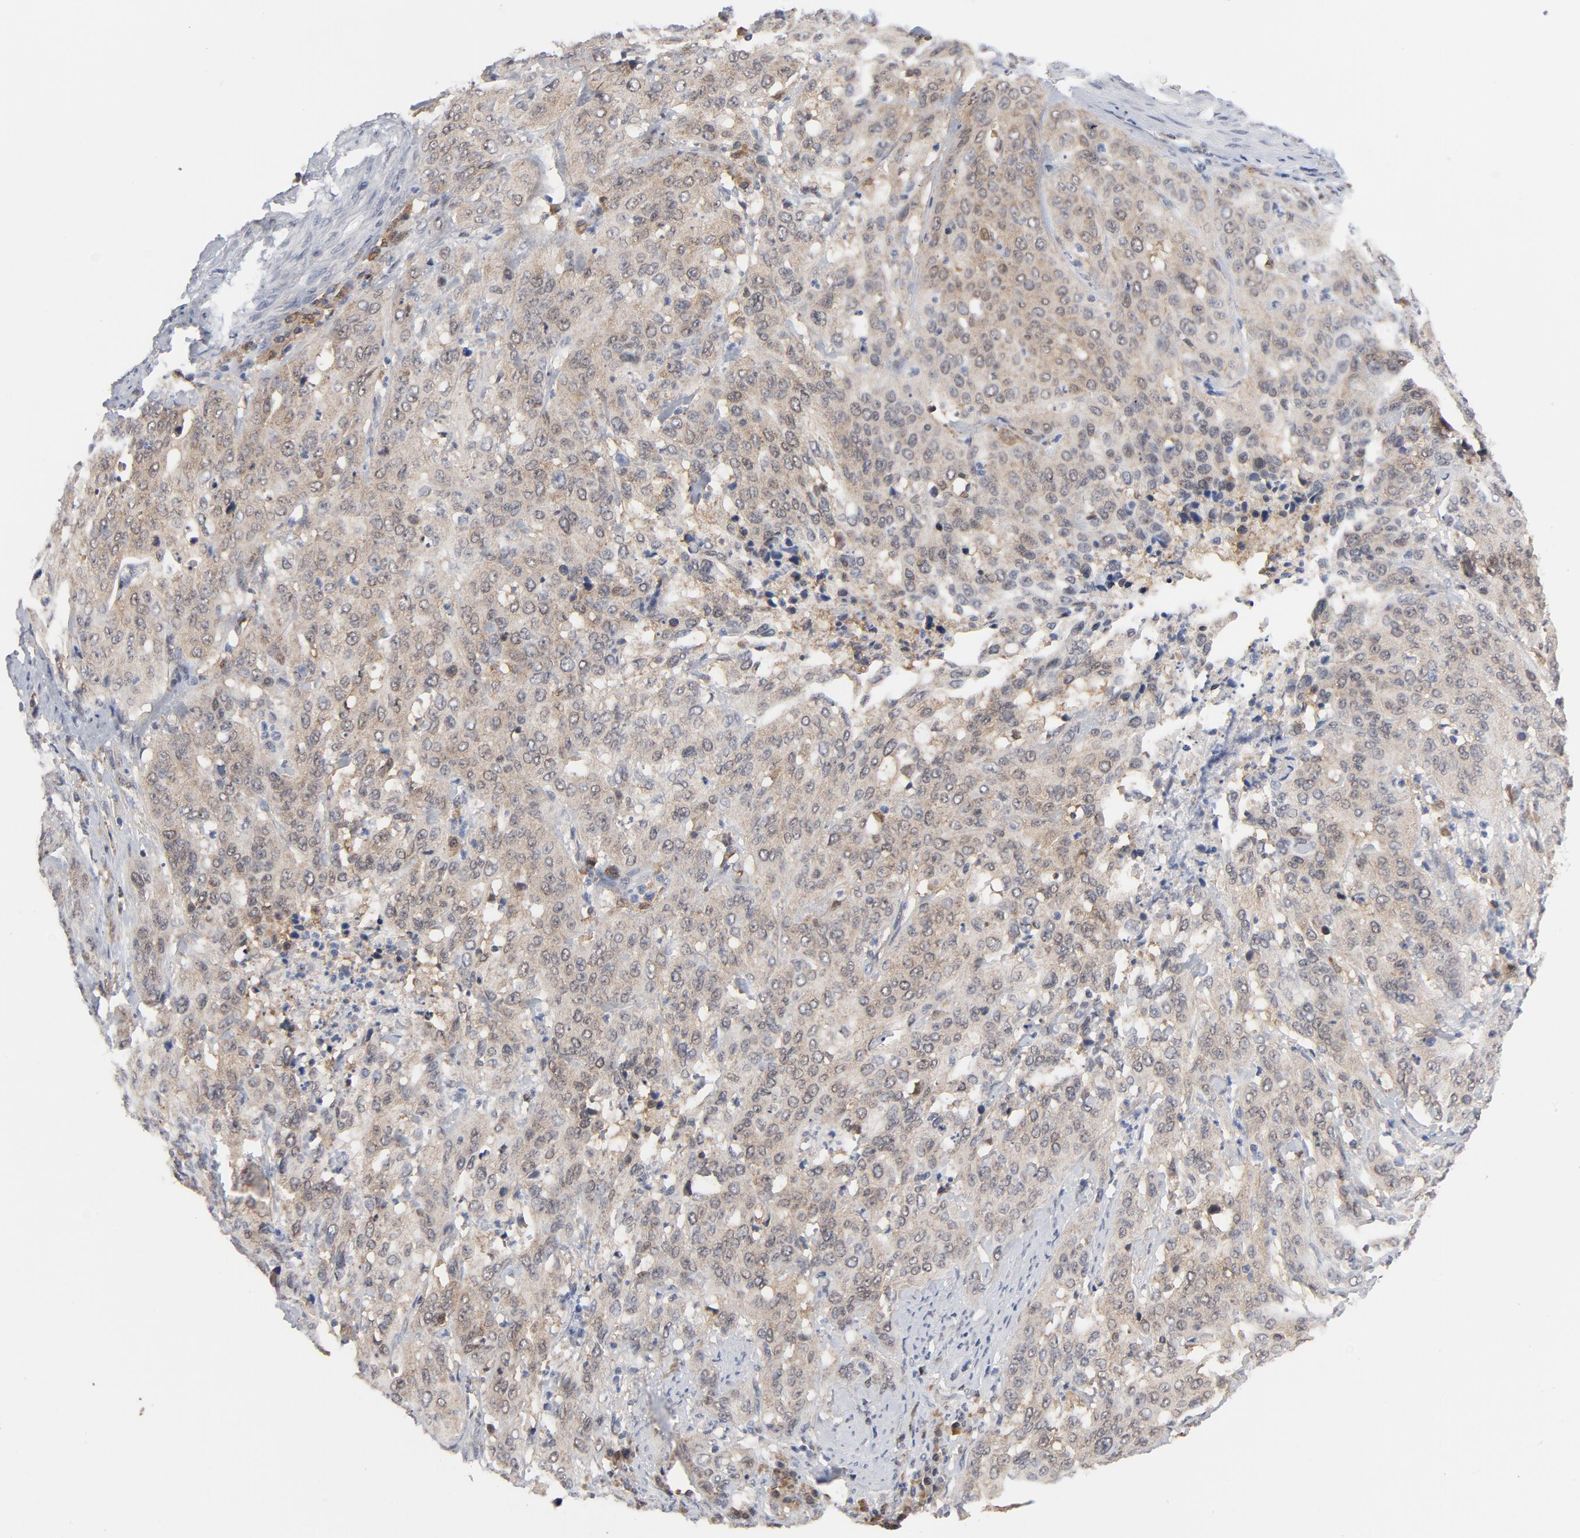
{"staining": {"intensity": "weak", "quantity": ">75%", "location": "cytoplasmic/membranous"}, "tissue": "cervical cancer", "cell_type": "Tumor cells", "image_type": "cancer", "snomed": [{"axis": "morphology", "description": "Squamous cell carcinoma, NOS"}, {"axis": "topography", "description": "Cervix"}], "caption": "Cervical cancer stained with a protein marker exhibits weak staining in tumor cells.", "gene": "PRDX1", "patient": {"sex": "female", "age": 41}}